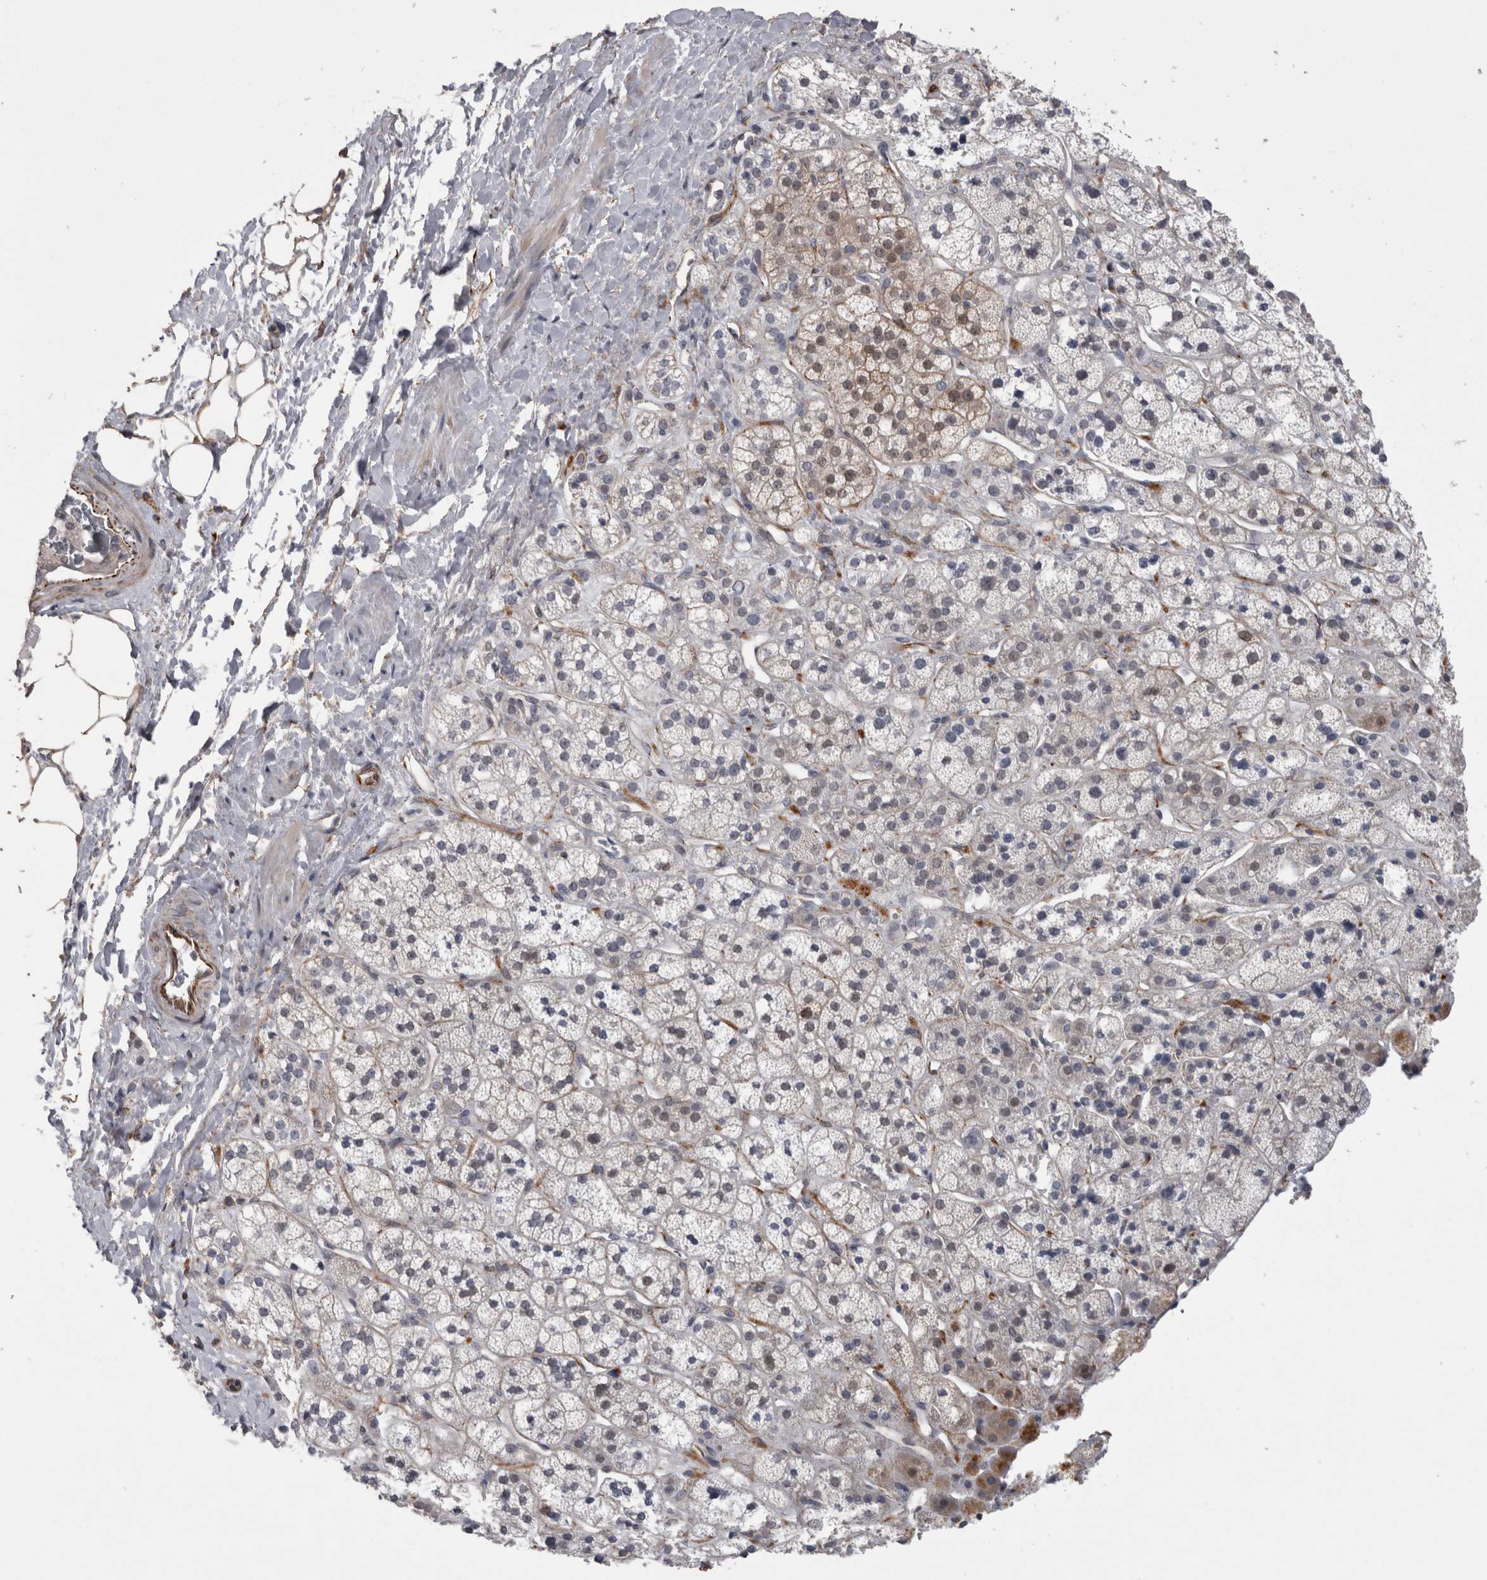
{"staining": {"intensity": "moderate", "quantity": "<25%", "location": "cytoplasmic/membranous"}, "tissue": "adrenal gland", "cell_type": "Glandular cells", "image_type": "normal", "snomed": [{"axis": "morphology", "description": "Normal tissue, NOS"}, {"axis": "topography", "description": "Adrenal gland"}], "caption": "A low amount of moderate cytoplasmic/membranous expression is seen in about <25% of glandular cells in benign adrenal gland.", "gene": "ACOT7", "patient": {"sex": "male", "age": 56}}